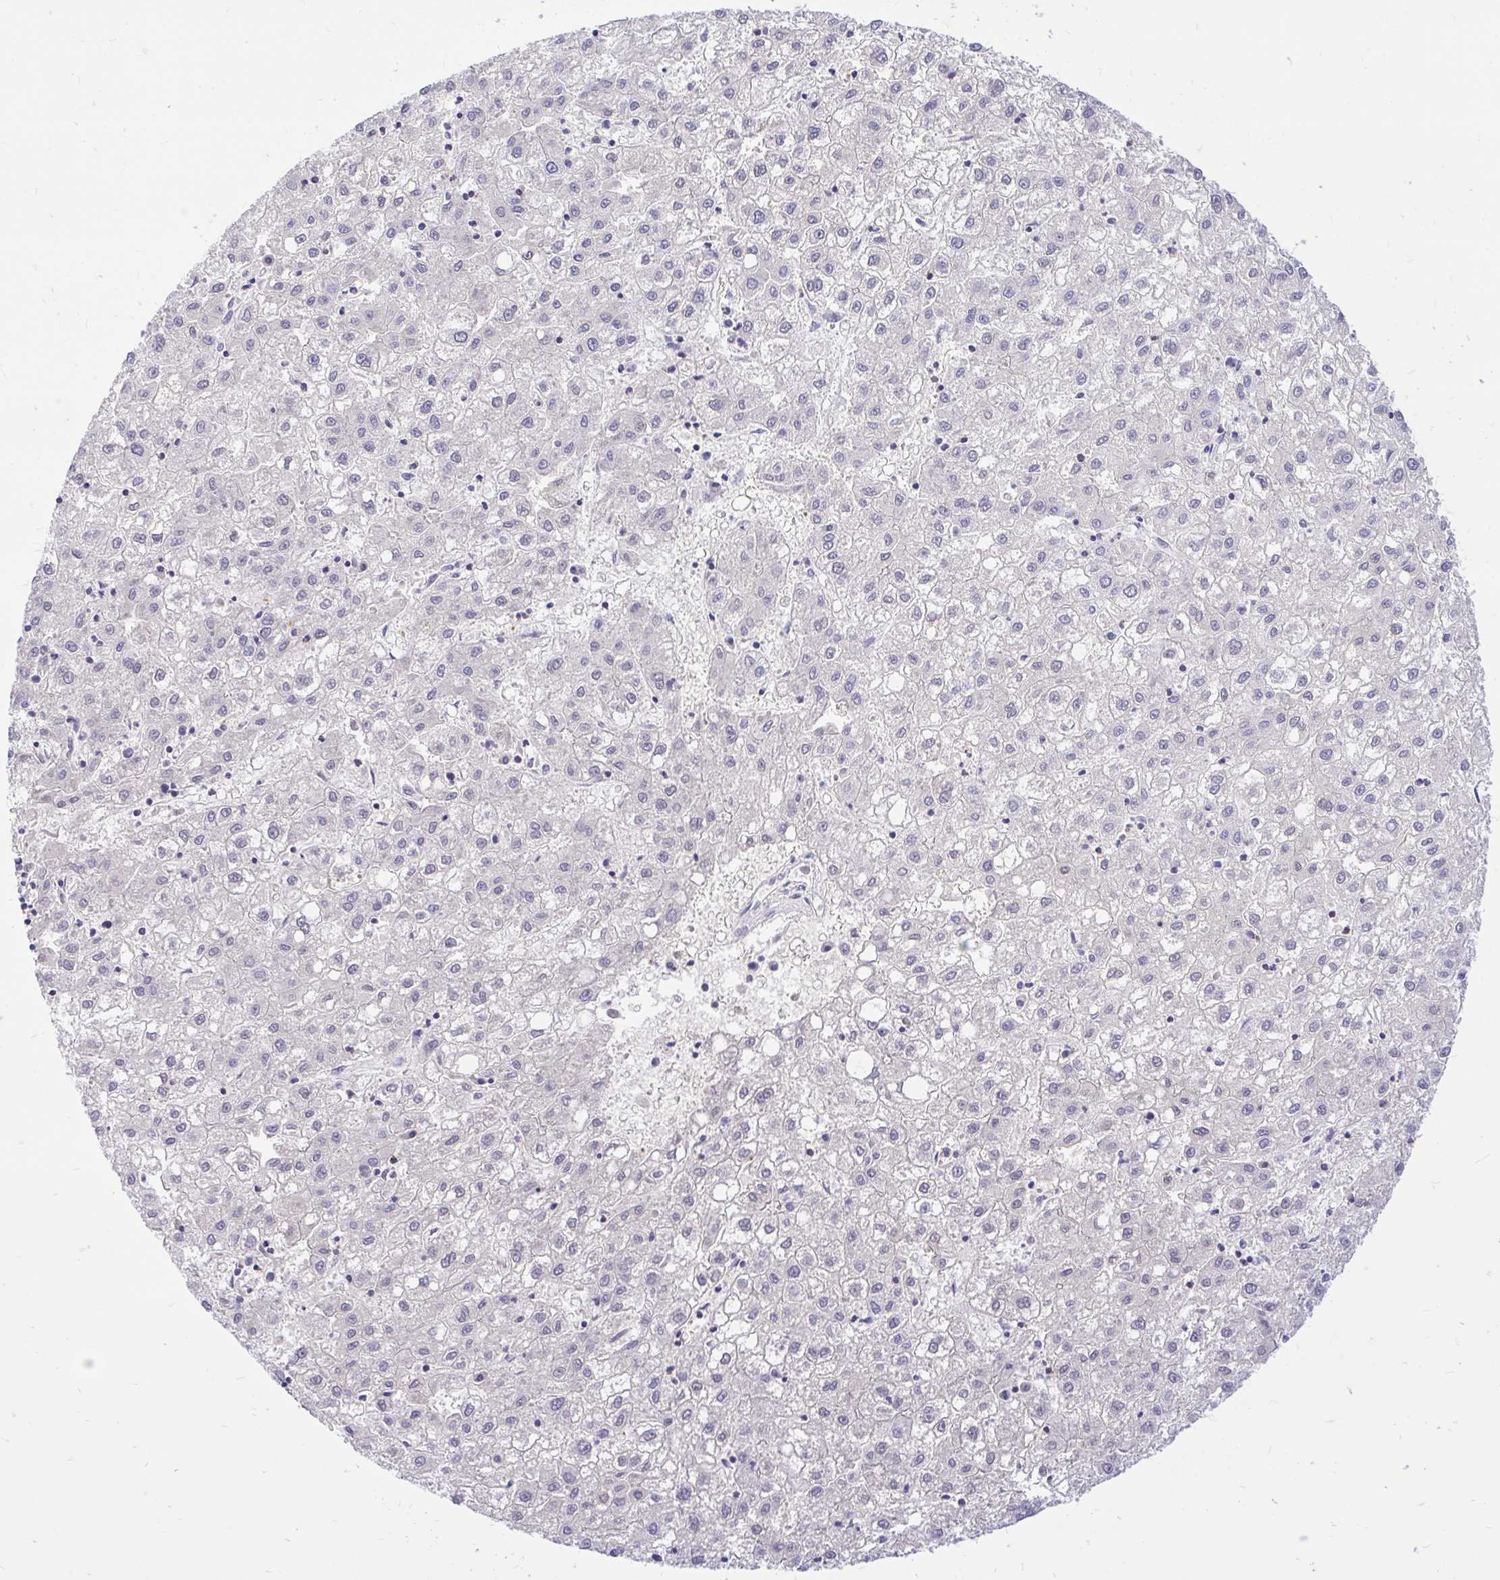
{"staining": {"intensity": "negative", "quantity": "none", "location": "none"}, "tissue": "liver cancer", "cell_type": "Tumor cells", "image_type": "cancer", "snomed": [{"axis": "morphology", "description": "Carcinoma, Hepatocellular, NOS"}, {"axis": "topography", "description": "Liver"}], "caption": "There is no significant positivity in tumor cells of liver cancer.", "gene": "CXCL8", "patient": {"sex": "male", "age": 72}}